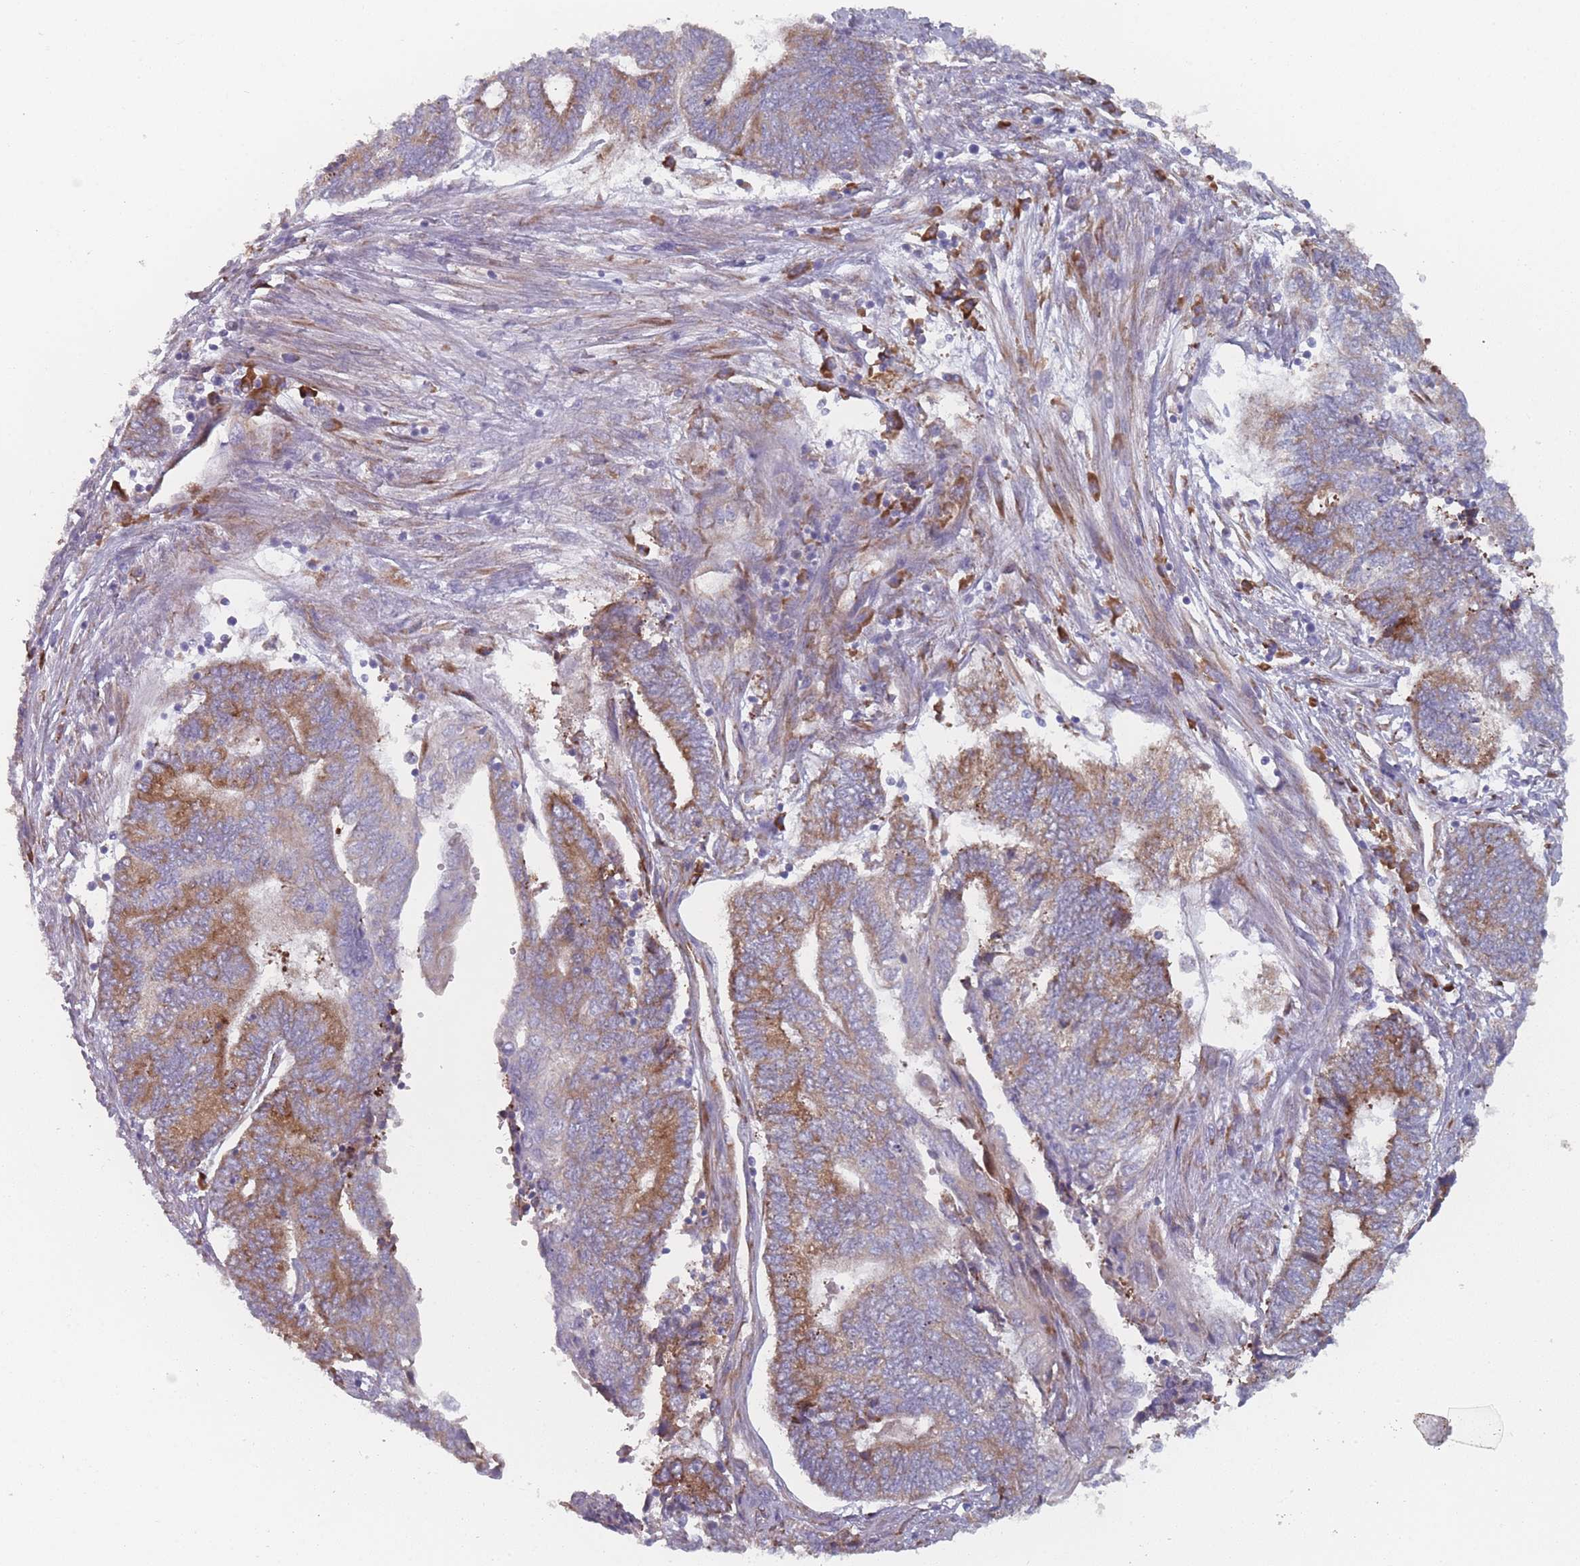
{"staining": {"intensity": "moderate", "quantity": ">75%", "location": "cytoplasmic/membranous"}, "tissue": "endometrial cancer", "cell_type": "Tumor cells", "image_type": "cancer", "snomed": [{"axis": "morphology", "description": "Adenocarcinoma, NOS"}, {"axis": "topography", "description": "Uterus"}, {"axis": "topography", "description": "Endometrium"}], "caption": "Human endometrial cancer stained for a protein (brown) exhibits moderate cytoplasmic/membranous positive staining in about >75% of tumor cells.", "gene": "CACNG5", "patient": {"sex": "female", "age": 70}}